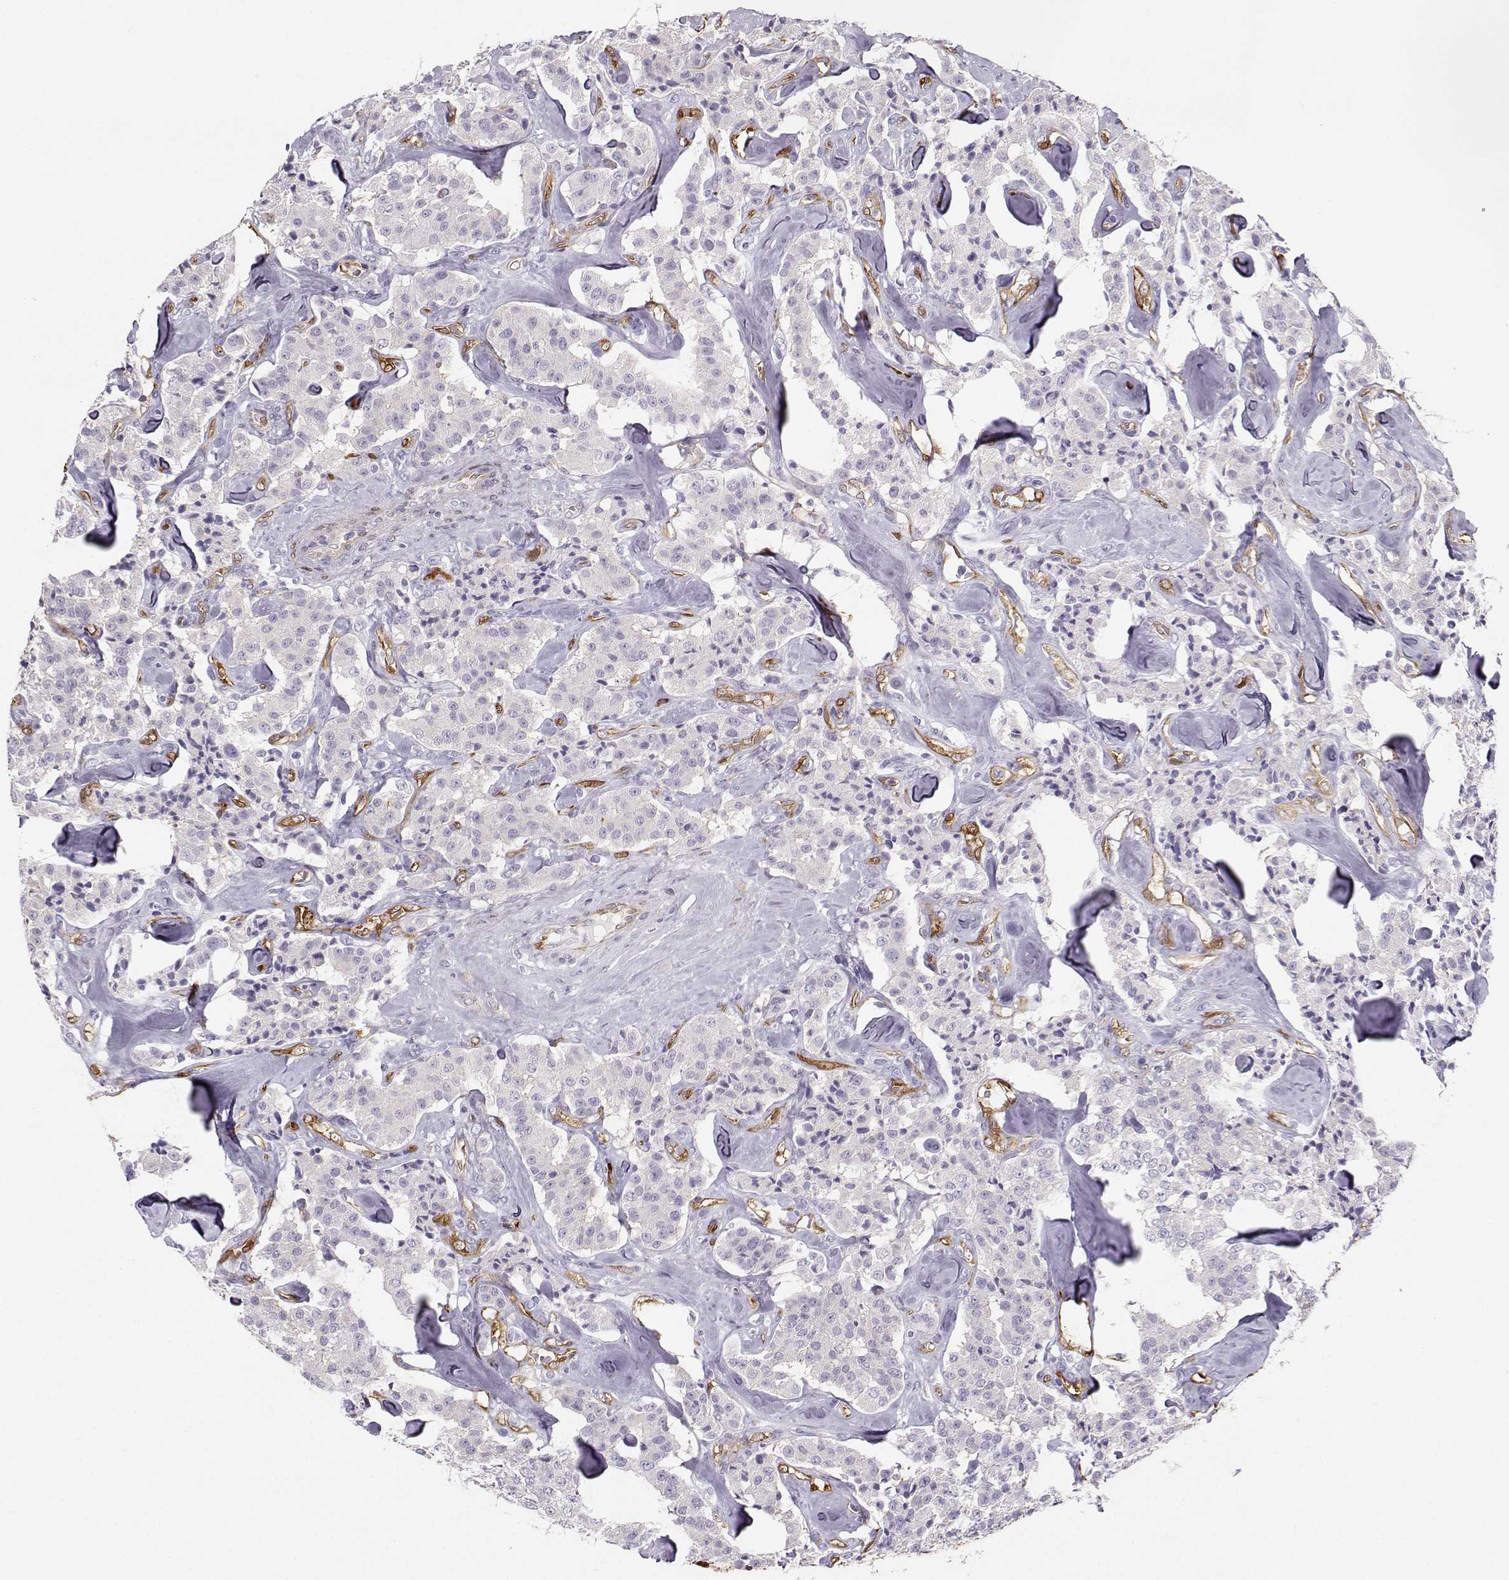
{"staining": {"intensity": "negative", "quantity": "none", "location": "none"}, "tissue": "carcinoid", "cell_type": "Tumor cells", "image_type": "cancer", "snomed": [{"axis": "morphology", "description": "Carcinoid, malignant, NOS"}, {"axis": "topography", "description": "Pancreas"}], "caption": "Tumor cells show no significant protein positivity in malignant carcinoid.", "gene": "NQO1", "patient": {"sex": "male", "age": 41}}